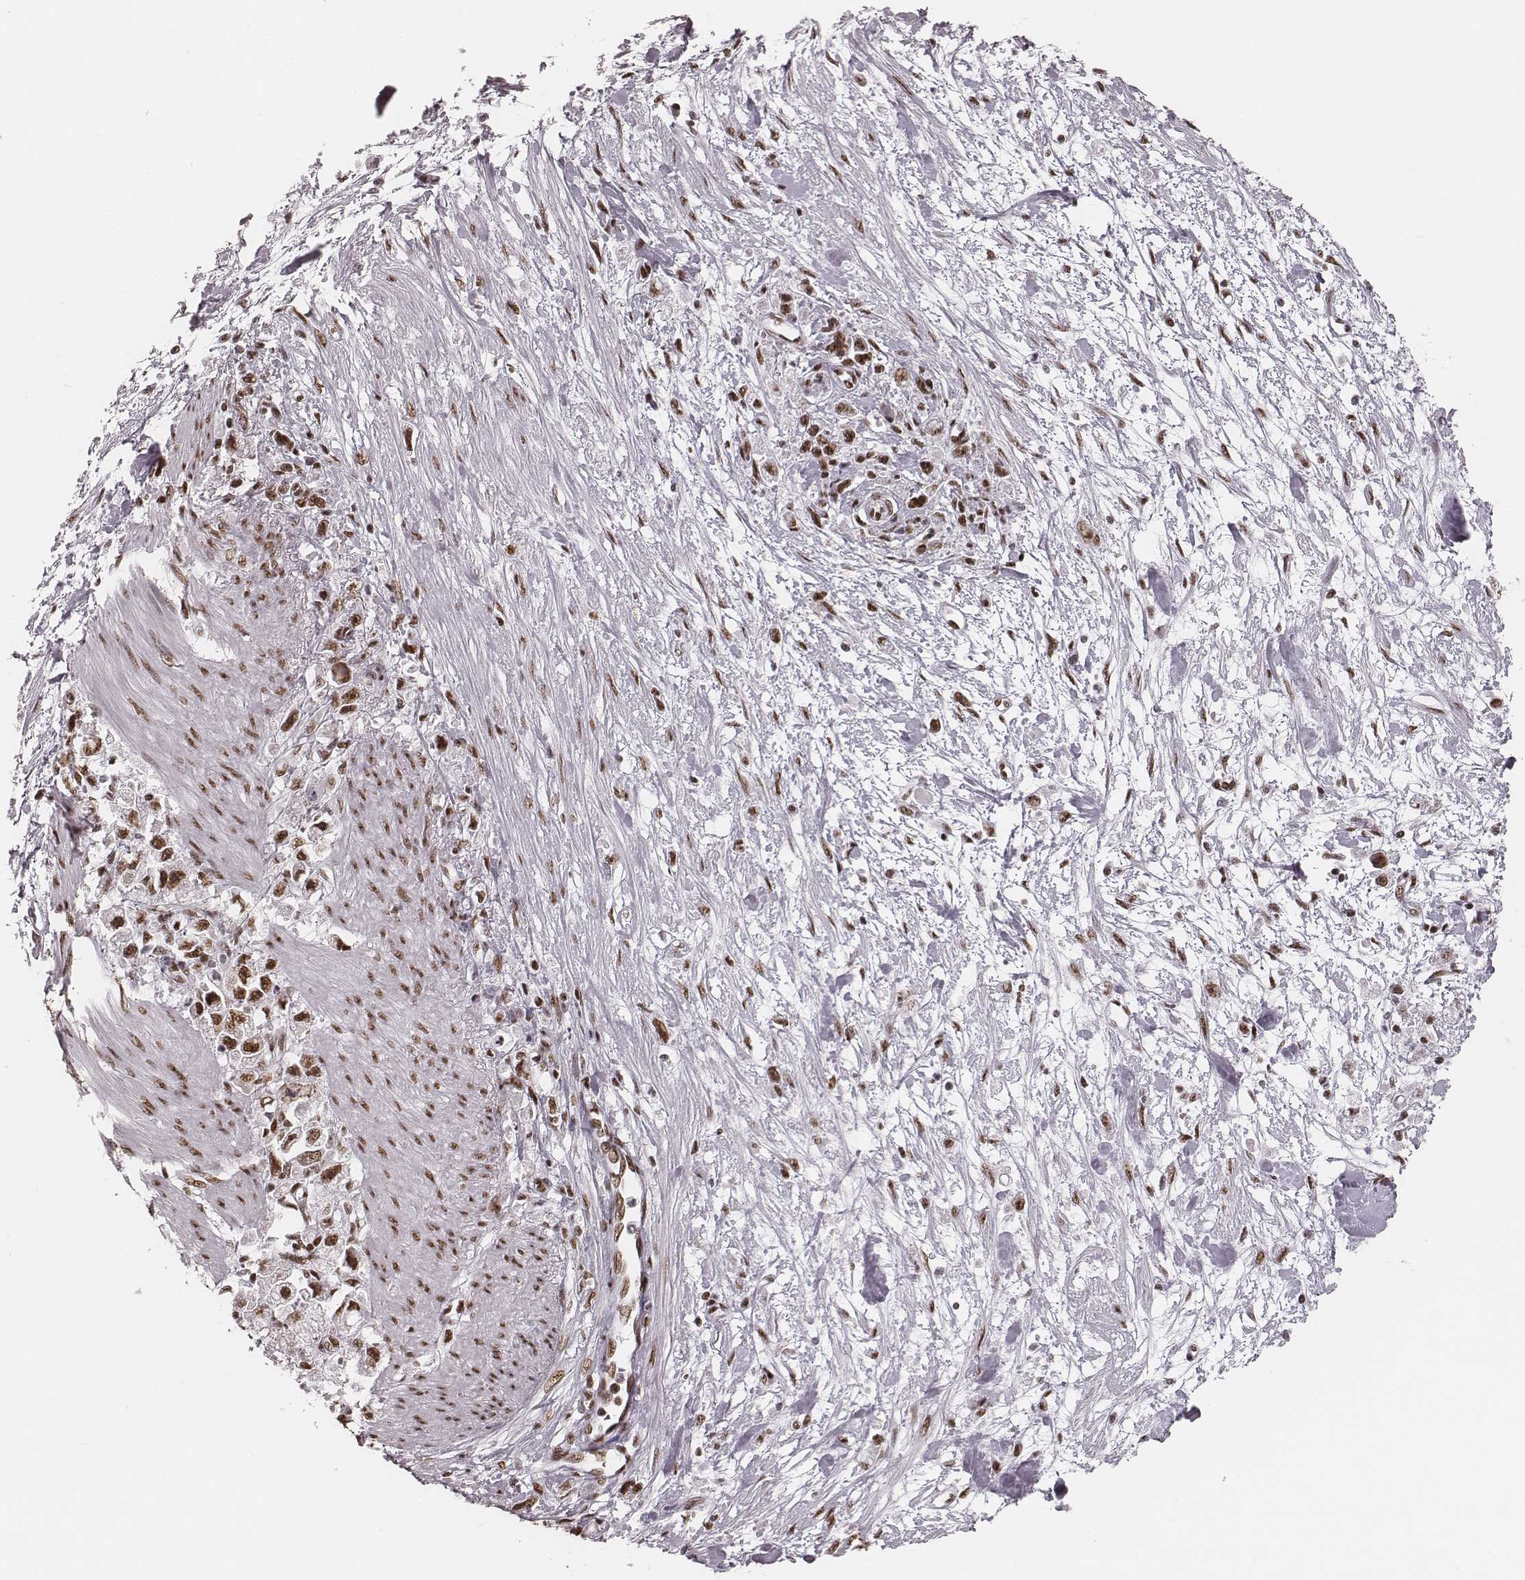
{"staining": {"intensity": "strong", "quantity": ">75%", "location": "nuclear"}, "tissue": "stomach cancer", "cell_type": "Tumor cells", "image_type": "cancer", "snomed": [{"axis": "morphology", "description": "Adenocarcinoma, NOS"}, {"axis": "topography", "description": "Stomach"}], "caption": "This micrograph reveals immunohistochemistry (IHC) staining of human stomach cancer, with high strong nuclear staining in about >75% of tumor cells.", "gene": "LUC7L", "patient": {"sex": "female", "age": 59}}